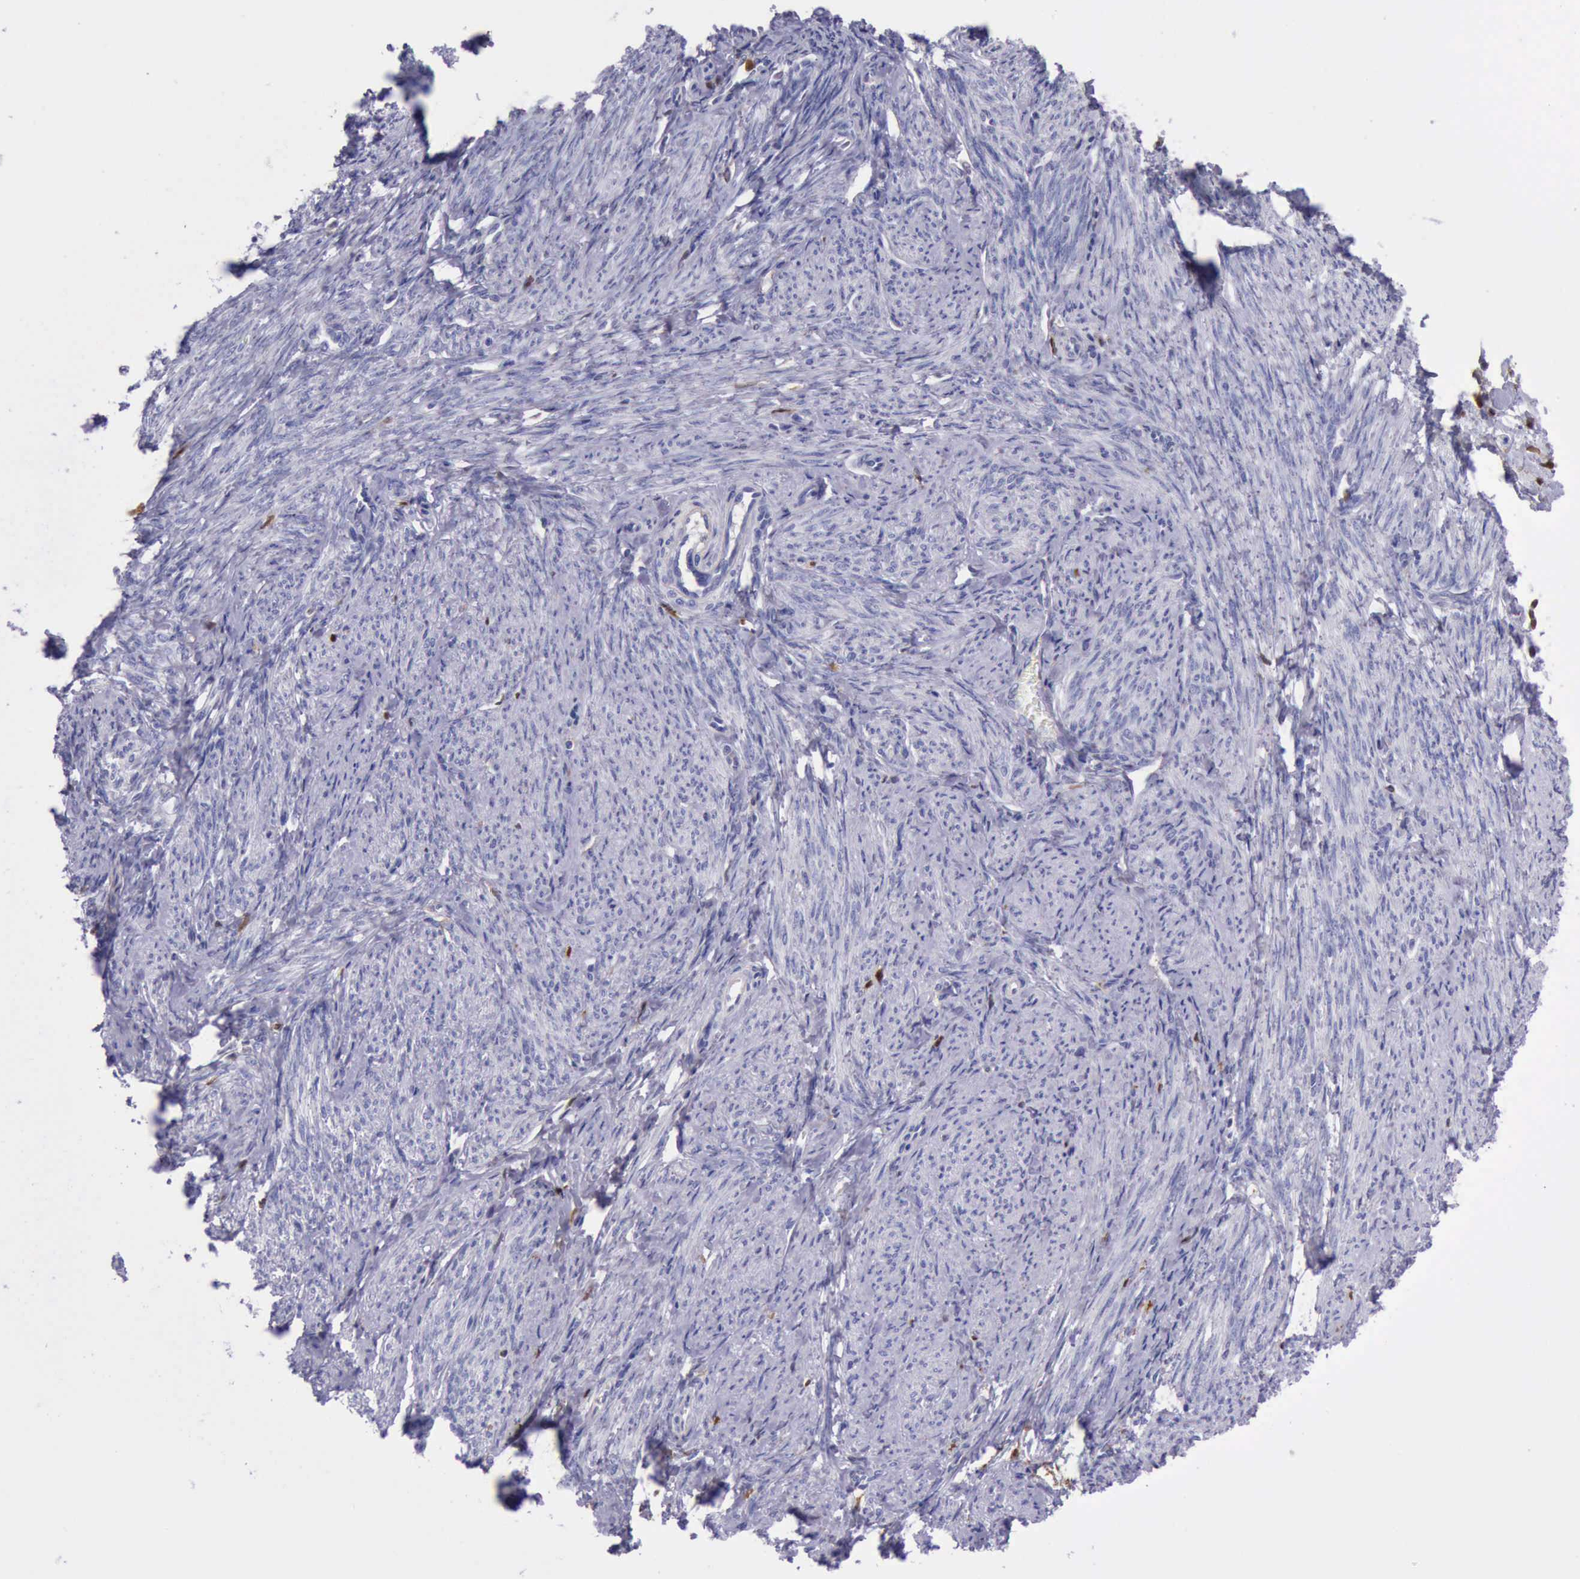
{"staining": {"intensity": "negative", "quantity": "none", "location": "none"}, "tissue": "smooth muscle", "cell_type": "Smooth muscle cells", "image_type": "normal", "snomed": [{"axis": "morphology", "description": "Normal tissue, NOS"}, {"axis": "topography", "description": "Smooth muscle"}, {"axis": "topography", "description": "Cervix"}], "caption": "This is a photomicrograph of immunohistochemistry (IHC) staining of benign smooth muscle, which shows no positivity in smooth muscle cells. The staining is performed using DAB (3,3'-diaminobenzidine) brown chromogen with nuclei counter-stained in using hematoxylin.", "gene": "TYMP", "patient": {"sex": "female", "age": 70}}